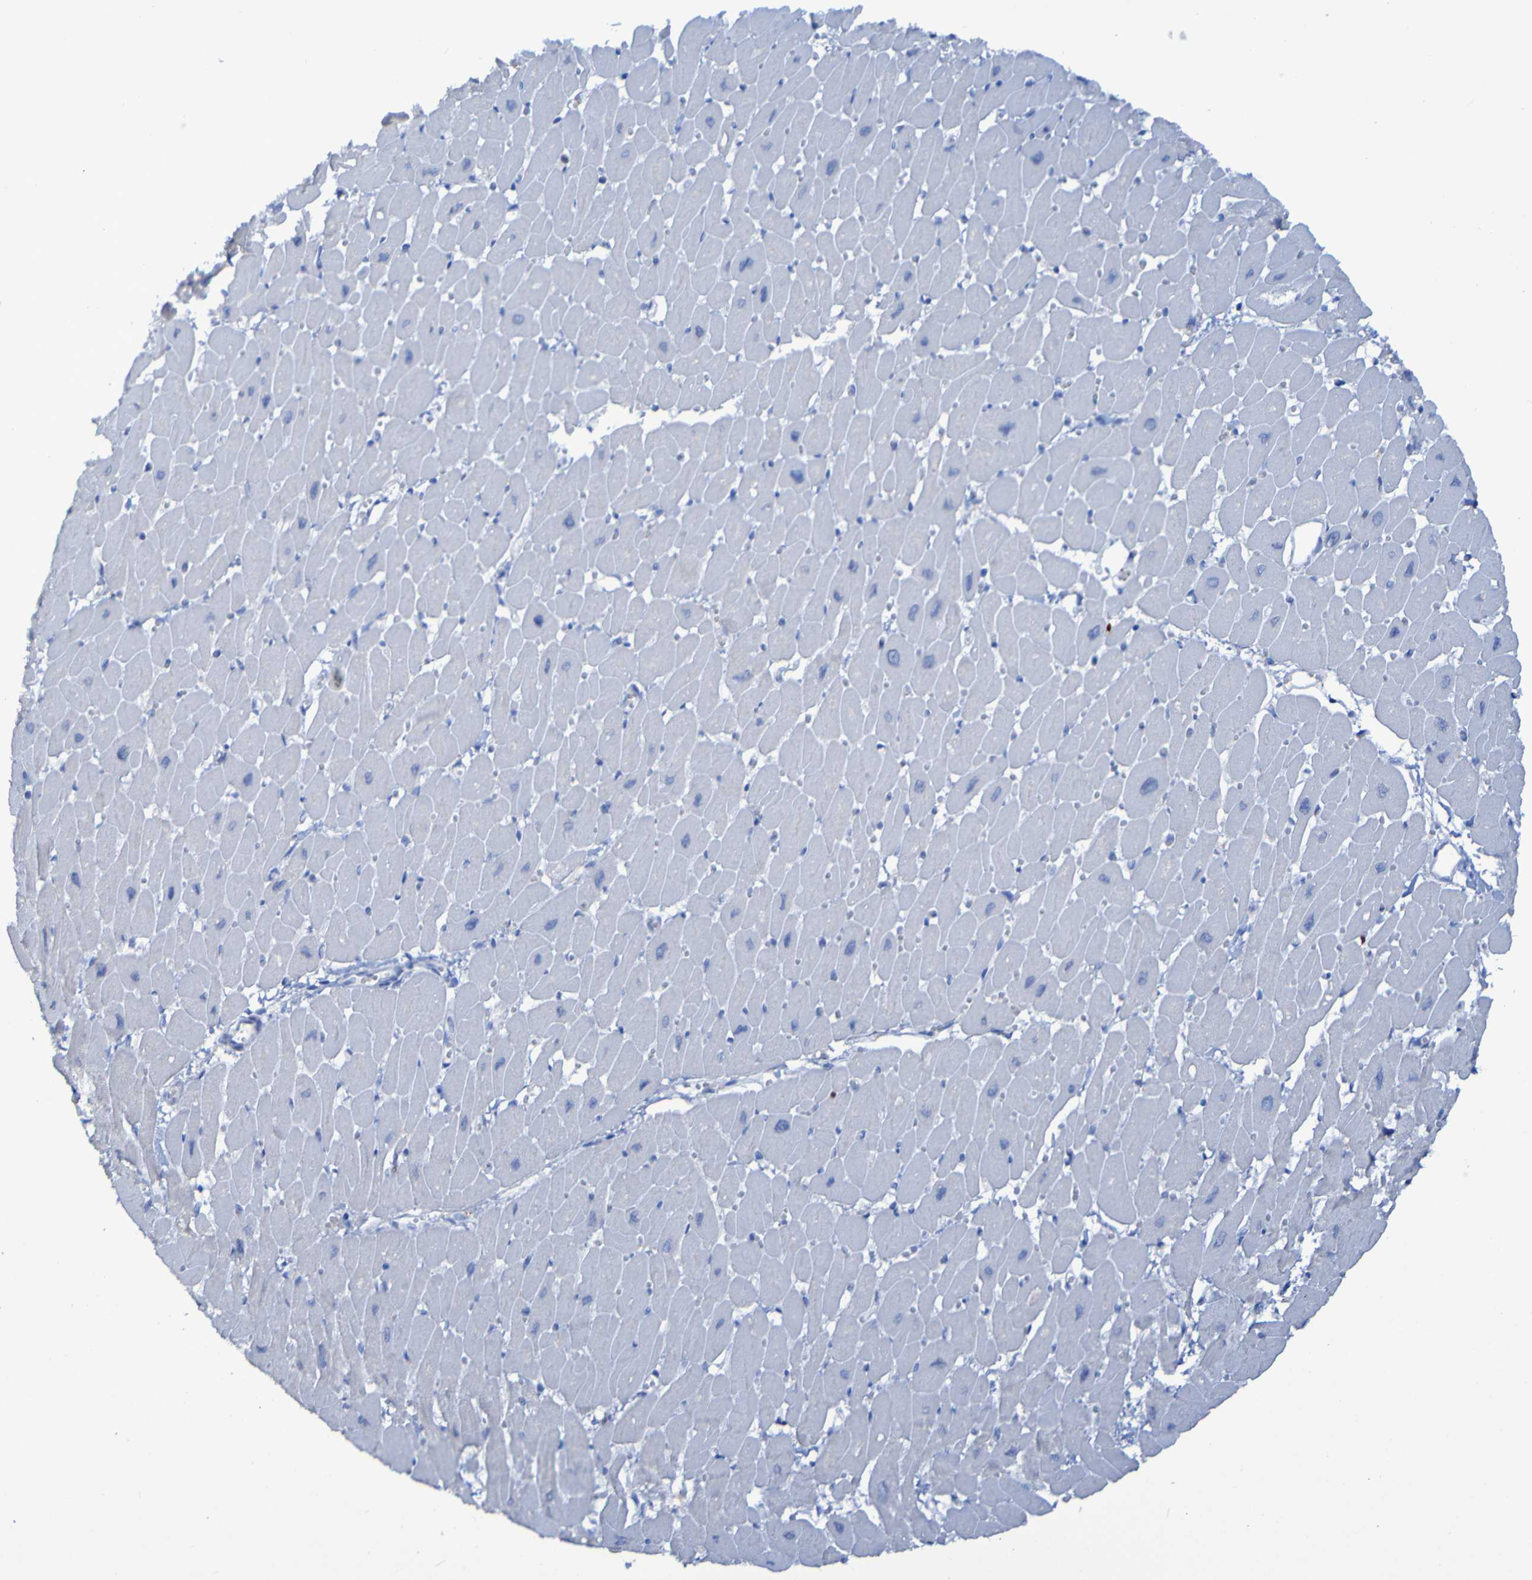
{"staining": {"intensity": "negative", "quantity": "none", "location": "none"}, "tissue": "heart muscle", "cell_type": "Cardiomyocytes", "image_type": "normal", "snomed": [{"axis": "morphology", "description": "Normal tissue, NOS"}, {"axis": "topography", "description": "Heart"}], "caption": "Immunohistochemistry of unremarkable human heart muscle exhibits no positivity in cardiomyocytes. Nuclei are stained in blue.", "gene": "MPPE1", "patient": {"sex": "female", "age": 54}}